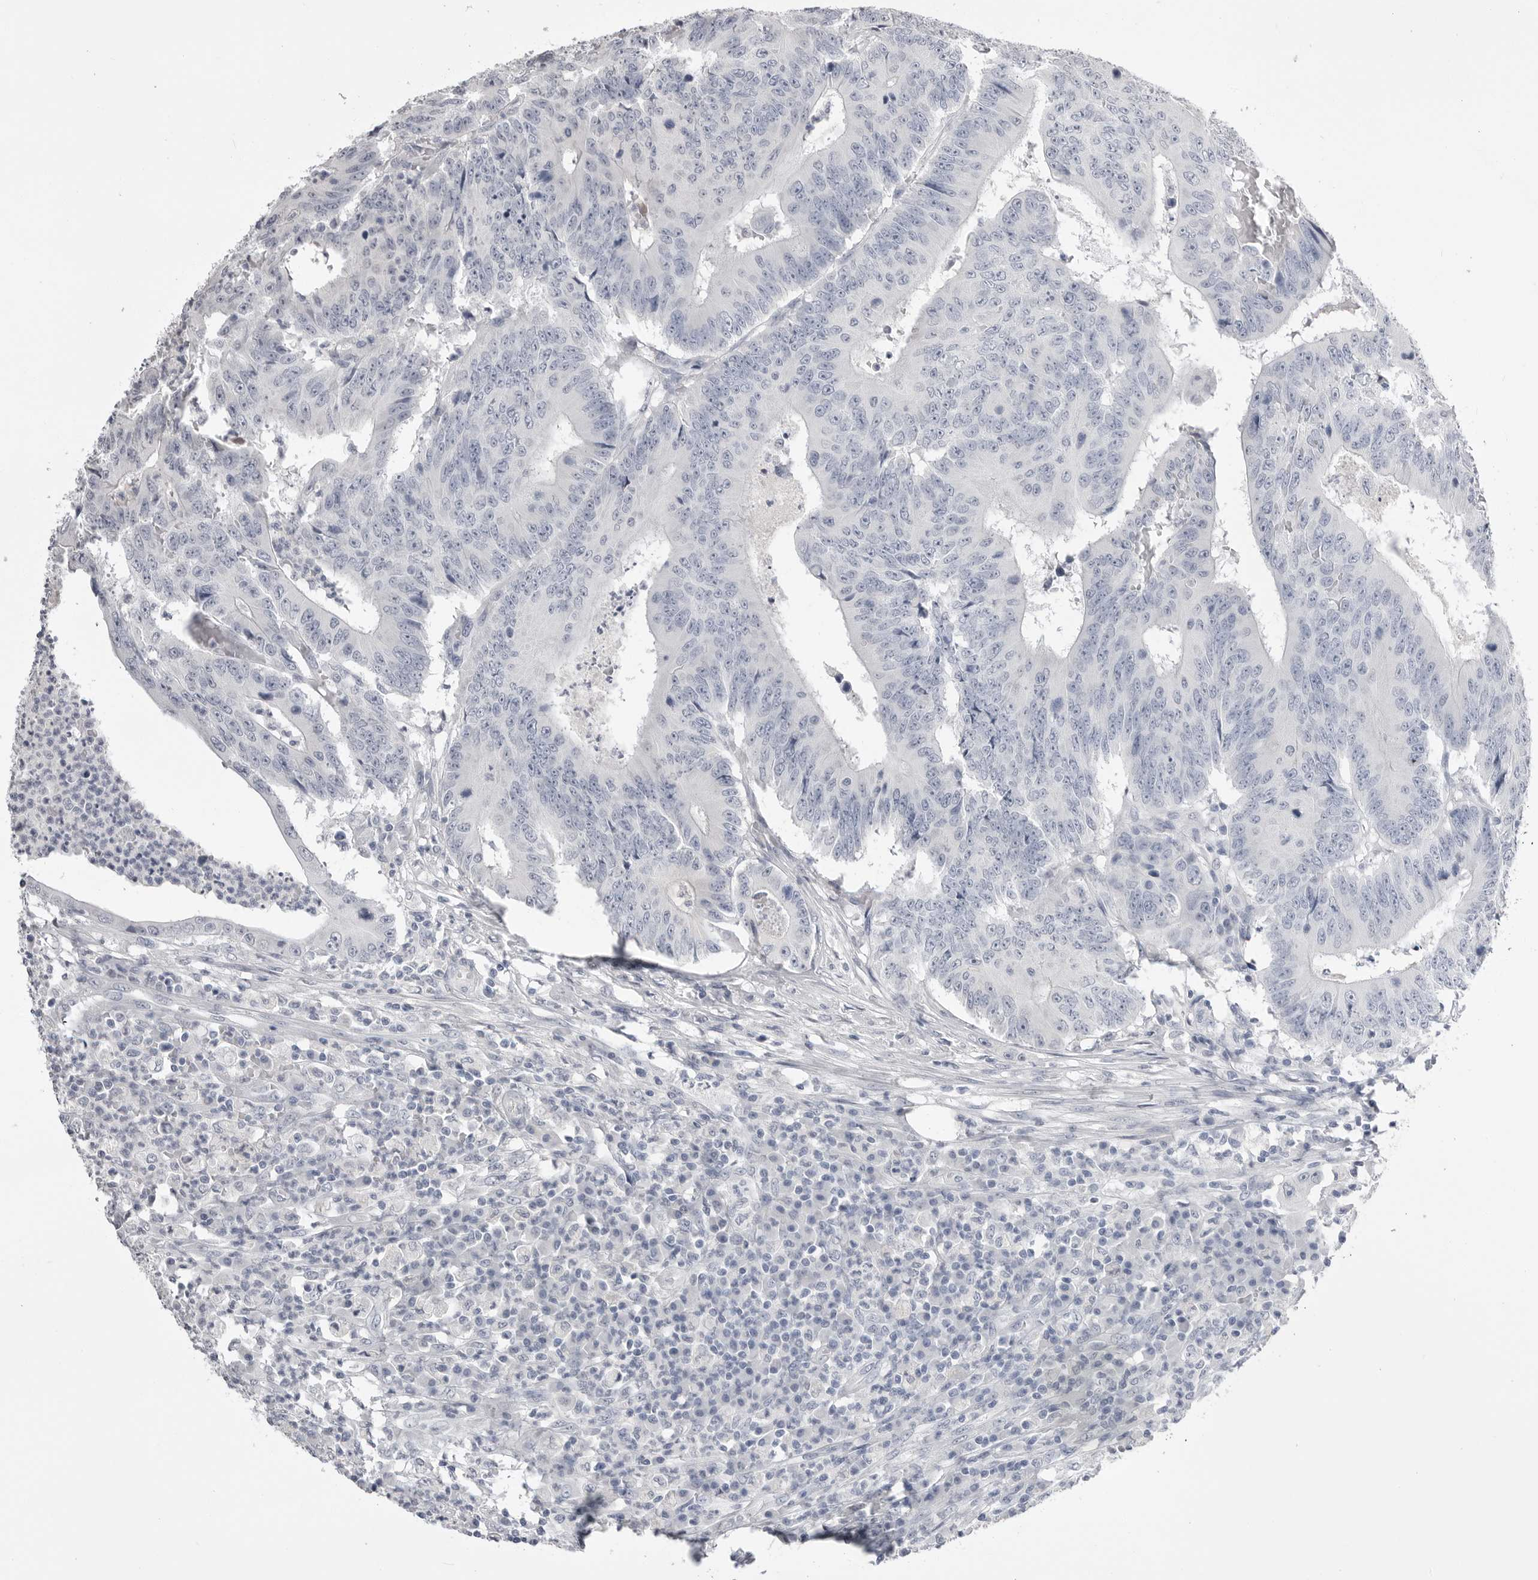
{"staining": {"intensity": "negative", "quantity": "none", "location": "none"}, "tissue": "colorectal cancer", "cell_type": "Tumor cells", "image_type": "cancer", "snomed": [{"axis": "morphology", "description": "Adenocarcinoma, NOS"}, {"axis": "topography", "description": "Colon"}], "caption": "Immunohistochemical staining of colorectal adenocarcinoma reveals no significant staining in tumor cells. (Brightfield microscopy of DAB immunohistochemistry at high magnification).", "gene": "CPB1", "patient": {"sex": "male", "age": 83}}